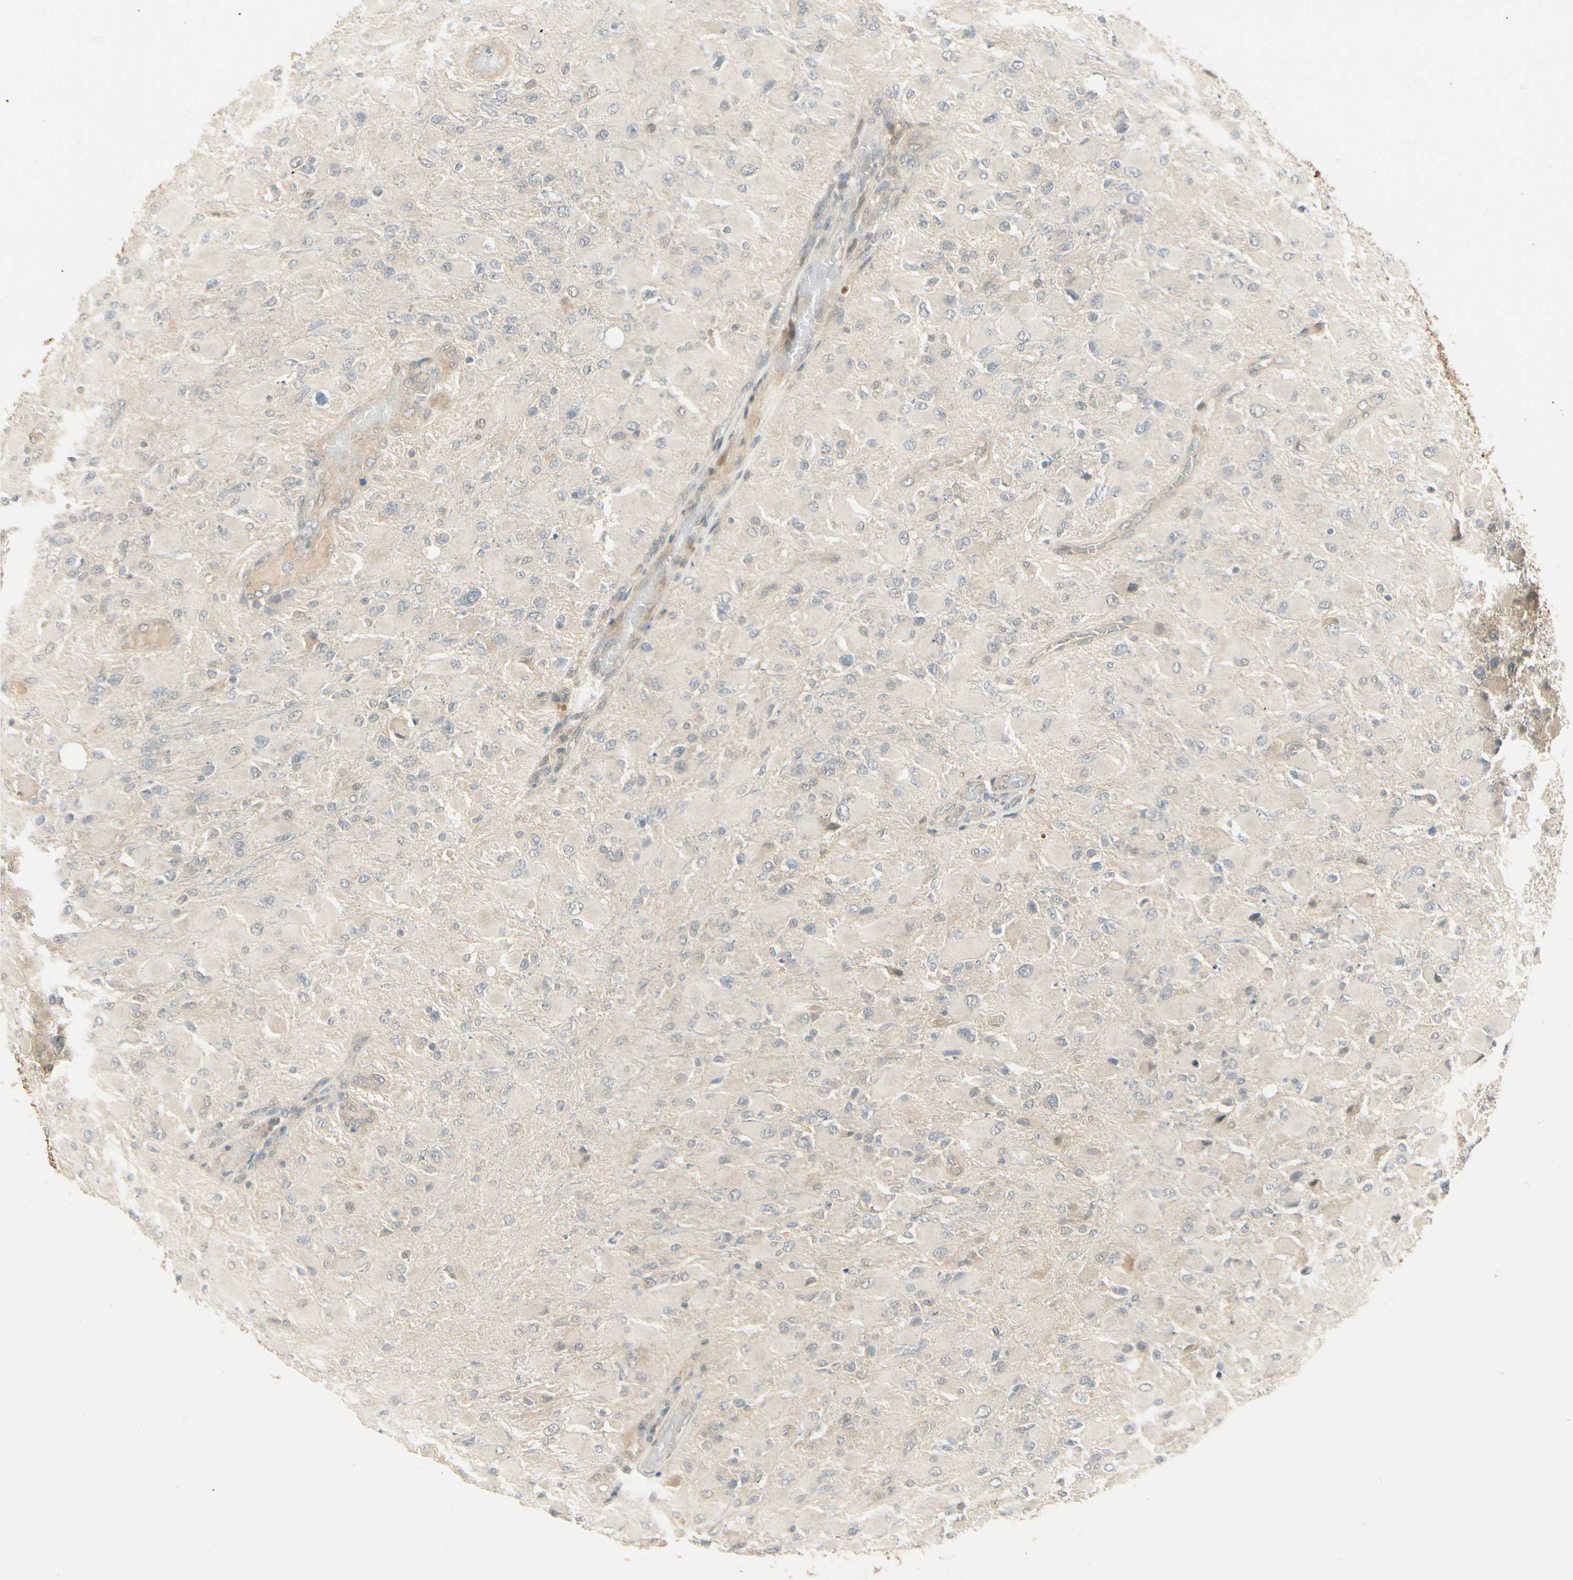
{"staining": {"intensity": "negative", "quantity": "none", "location": "none"}, "tissue": "glioma", "cell_type": "Tumor cells", "image_type": "cancer", "snomed": [{"axis": "morphology", "description": "Glioma, malignant, High grade"}, {"axis": "topography", "description": "Cerebral cortex"}], "caption": "A high-resolution image shows immunohistochemistry (IHC) staining of glioma, which displays no significant expression in tumor cells. Nuclei are stained in blue.", "gene": "EPHB3", "patient": {"sex": "female", "age": 36}}